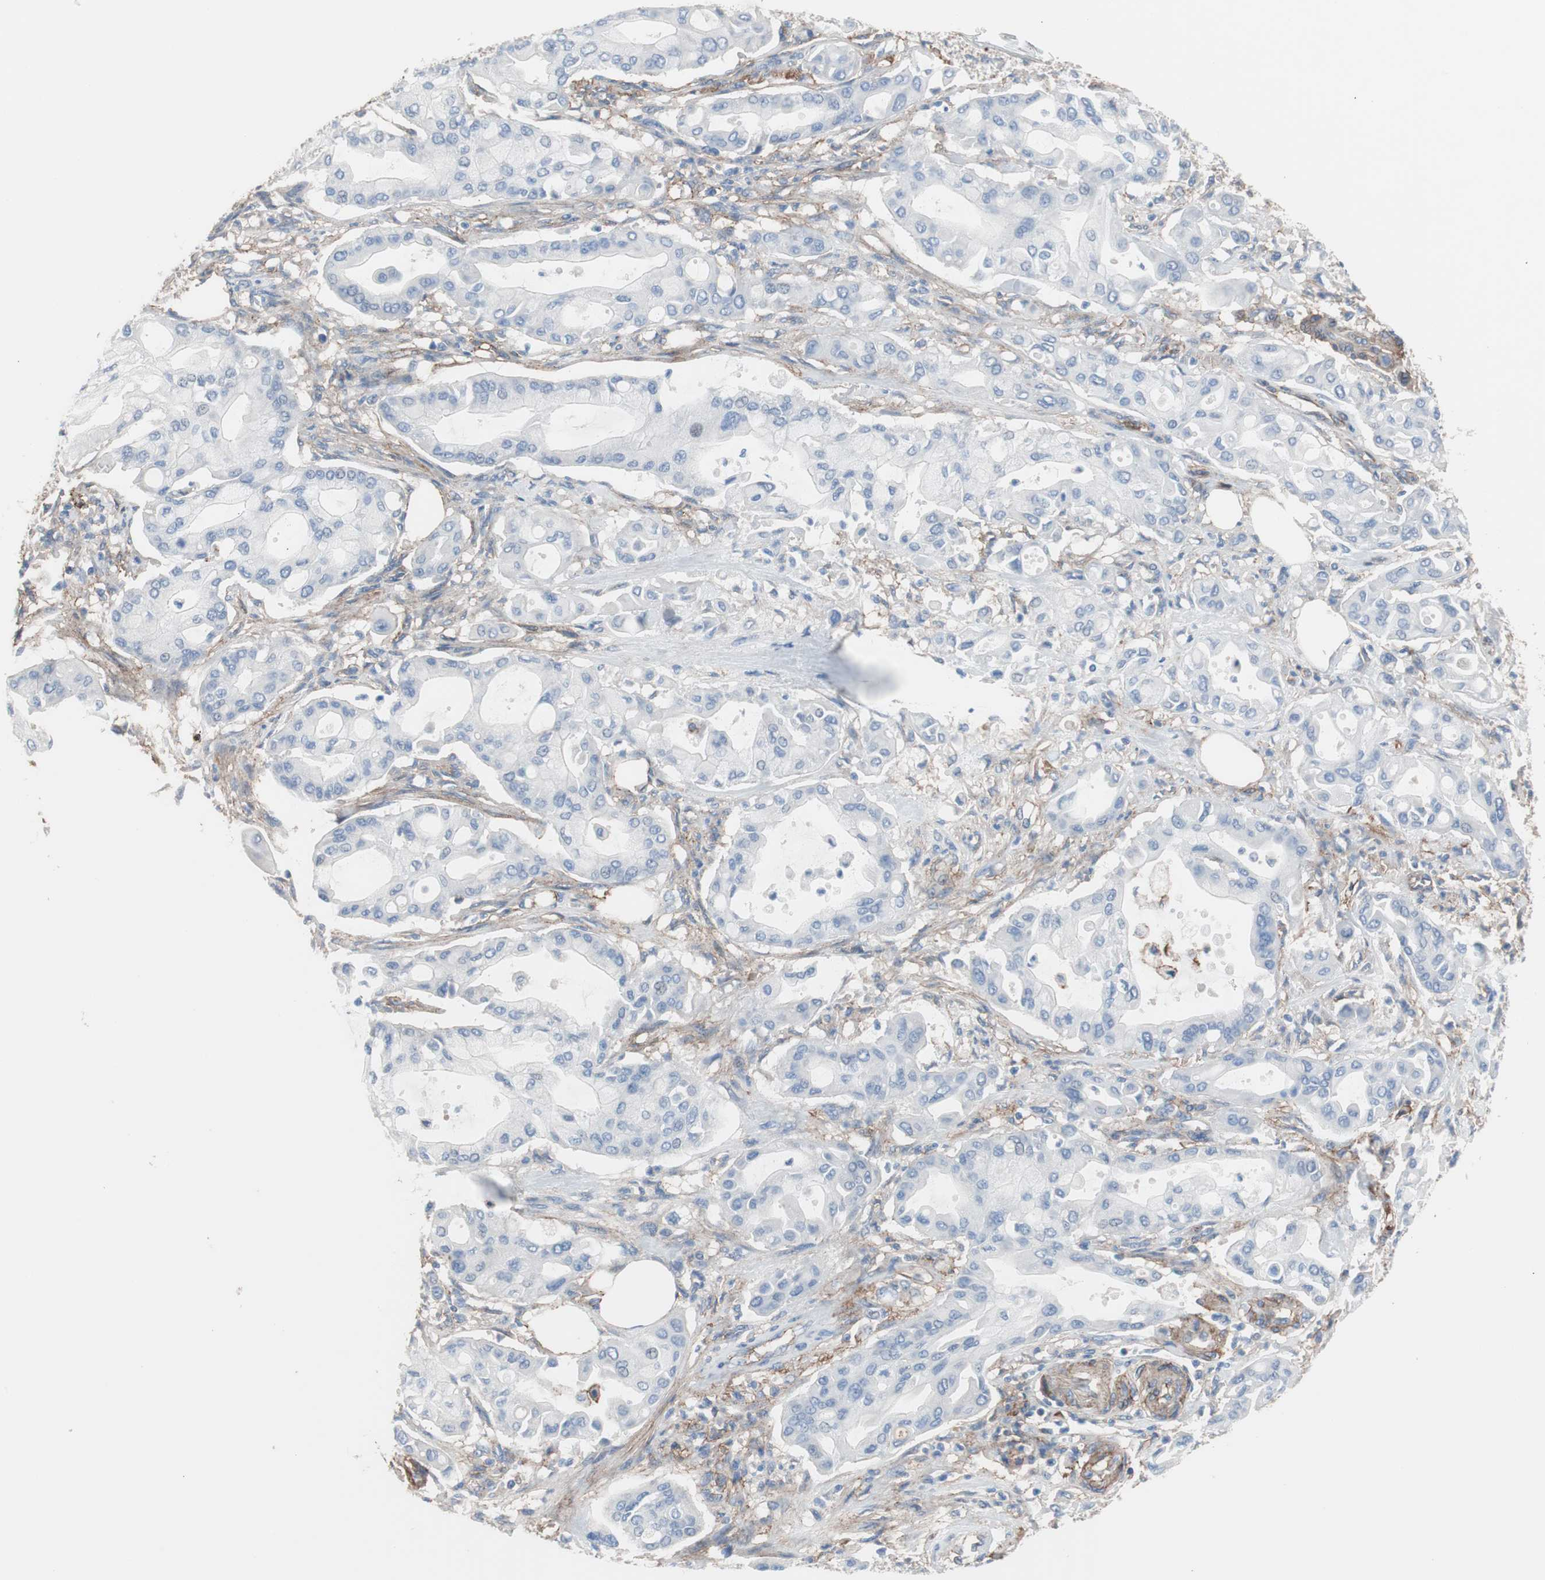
{"staining": {"intensity": "negative", "quantity": "none", "location": "none"}, "tissue": "pancreatic cancer", "cell_type": "Tumor cells", "image_type": "cancer", "snomed": [{"axis": "morphology", "description": "Adenocarcinoma, NOS"}, {"axis": "morphology", "description": "Adenocarcinoma, metastatic, NOS"}, {"axis": "topography", "description": "Lymph node"}, {"axis": "topography", "description": "Pancreas"}, {"axis": "topography", "description": "Duodenum"}], "caption": "The IHC photomicrograph has no significant positivity in tumor cells of pancreatic cancer (metastatic adenocarcinoma) tissue.", "gene": "CD81", "patient": {"sex": "female", "age": 64}}